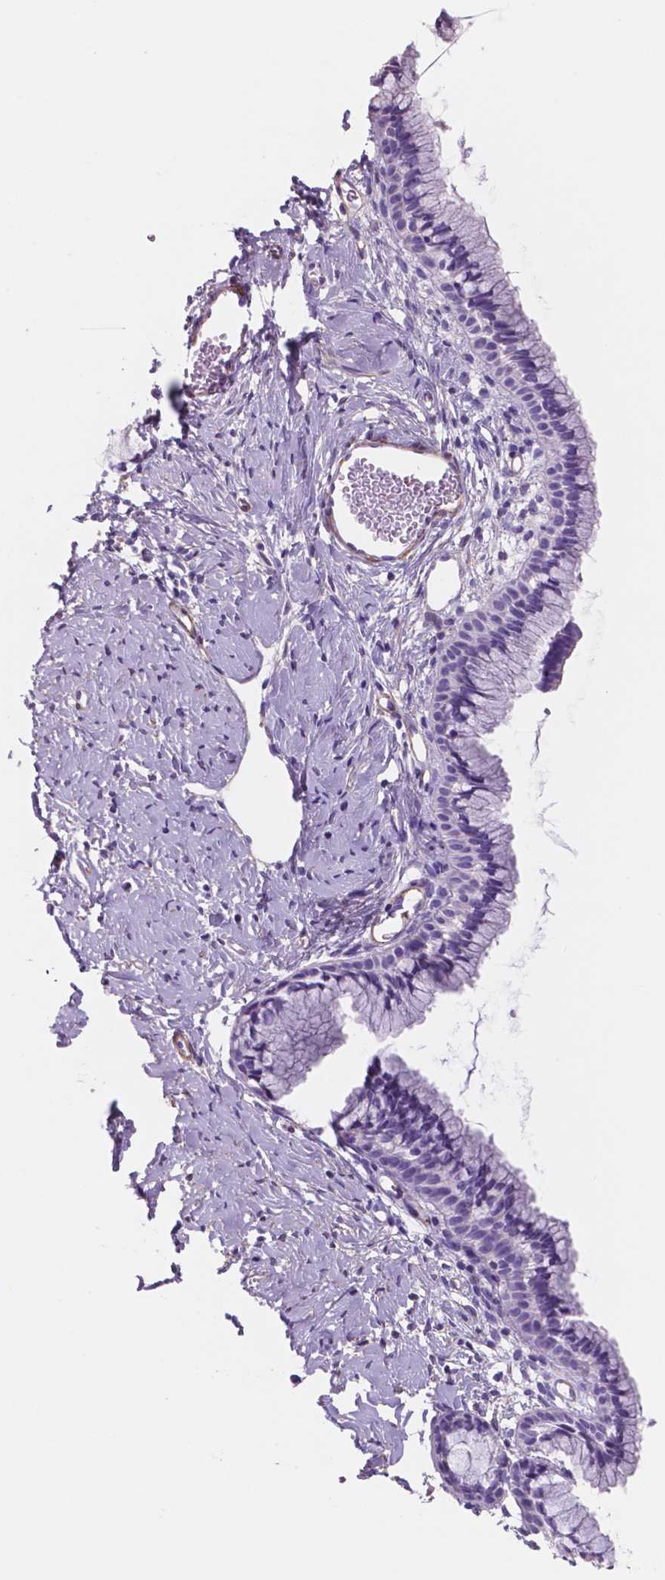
{"staining": {"intensity": "negative", "quantity": "none", "location": "none"}, "tissue": "cervix", "cell_type": "Glandular cells", "image_type": "normal", "snomed": [{"axis": "morphology", "description": "Normal tissue, NOS"}, {"axis": "topography", "description": "Cervix"}], "caption": "Cervix stained for a protein using immunohistochemistry (IHC) exhibits no expression glandular cells.", "gene": "TOR2A", "patient": {"sex": "female", "age": 40}}